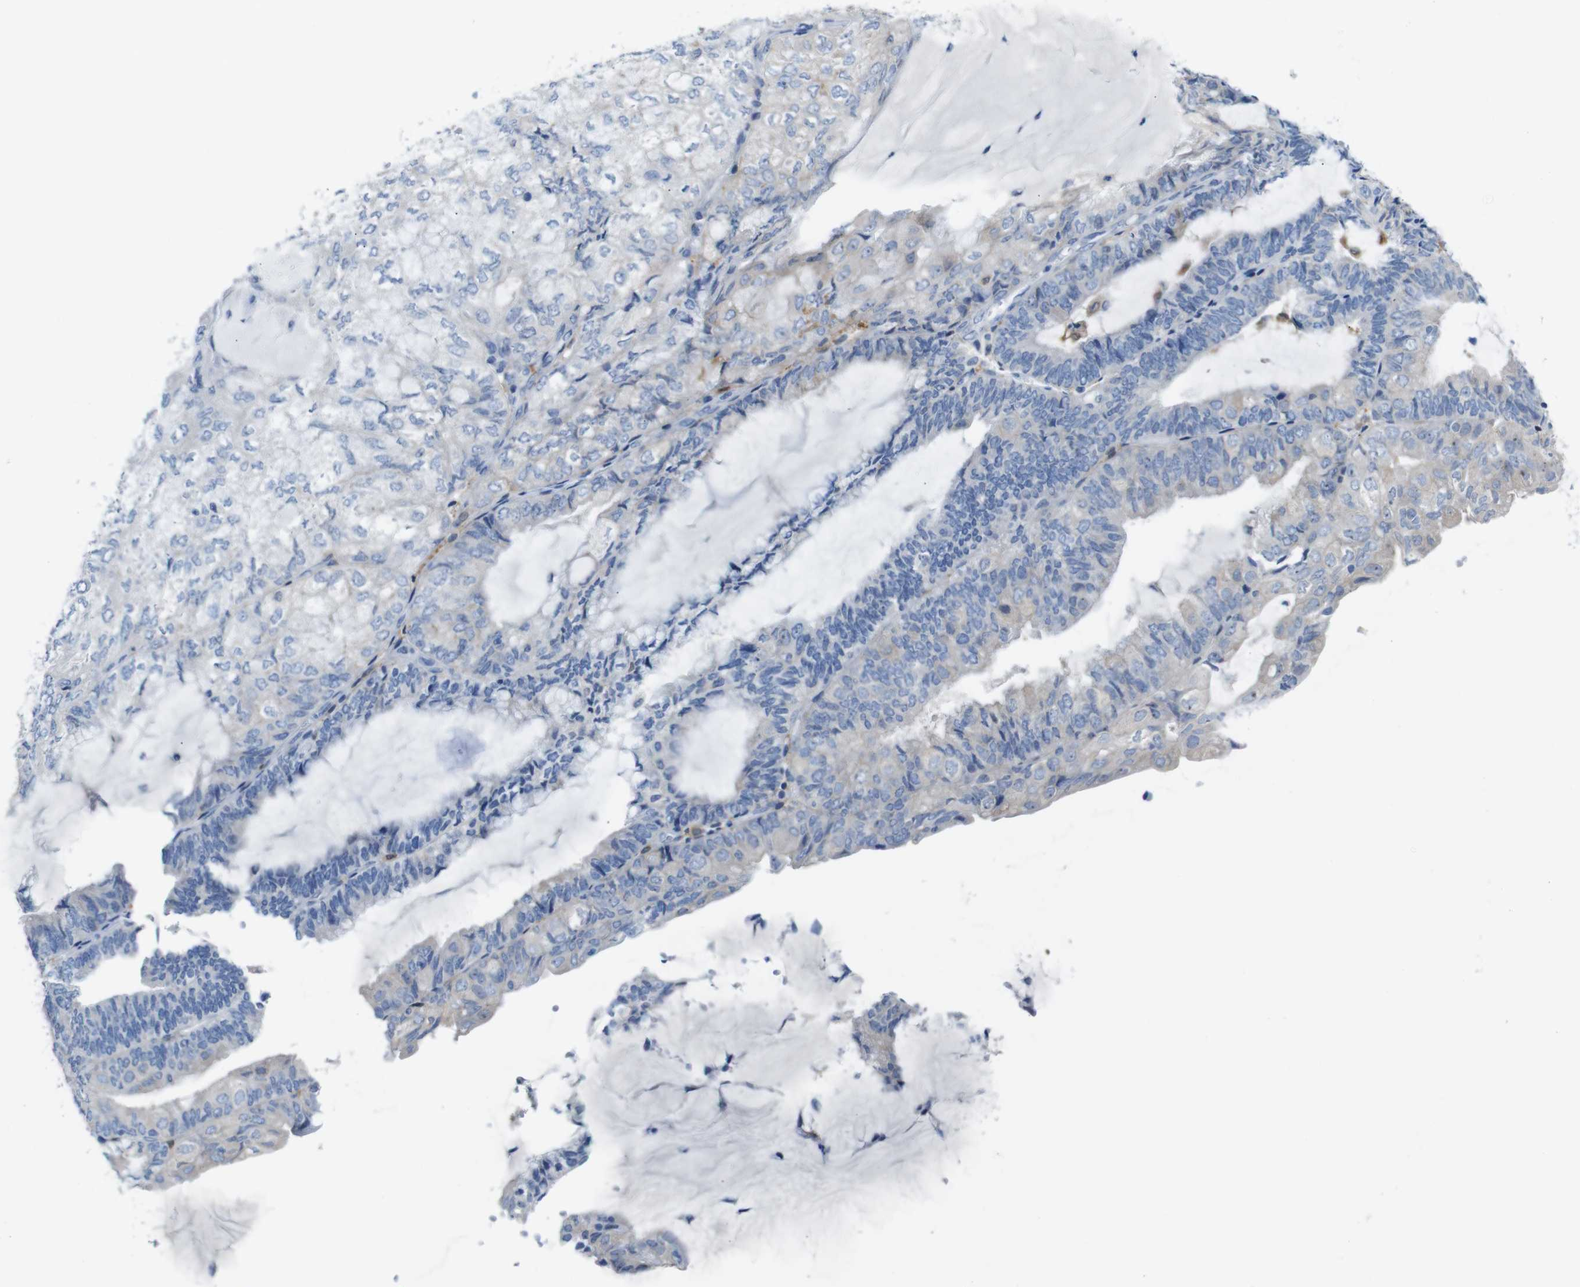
{"staining": {"intensity": "negative", "quantity": "none", "location": "none"}, "tissue": "endometrial cancer", "cell_type": "Tumor cells", "image_type": "cancer", "snomed": [{"axis": "morphology", "description": "Adenocarcinoma, NOS"}, {"axis": "topography", "description": "Endometrium"}], "caption": "This is an immunohistochemistry (IHC) histopathology image of endometrial adenocarcinoma. There is no positivity in tumor cells.", "gene": "C1orf210", "patient": {"sex": "female", "age": 81}}